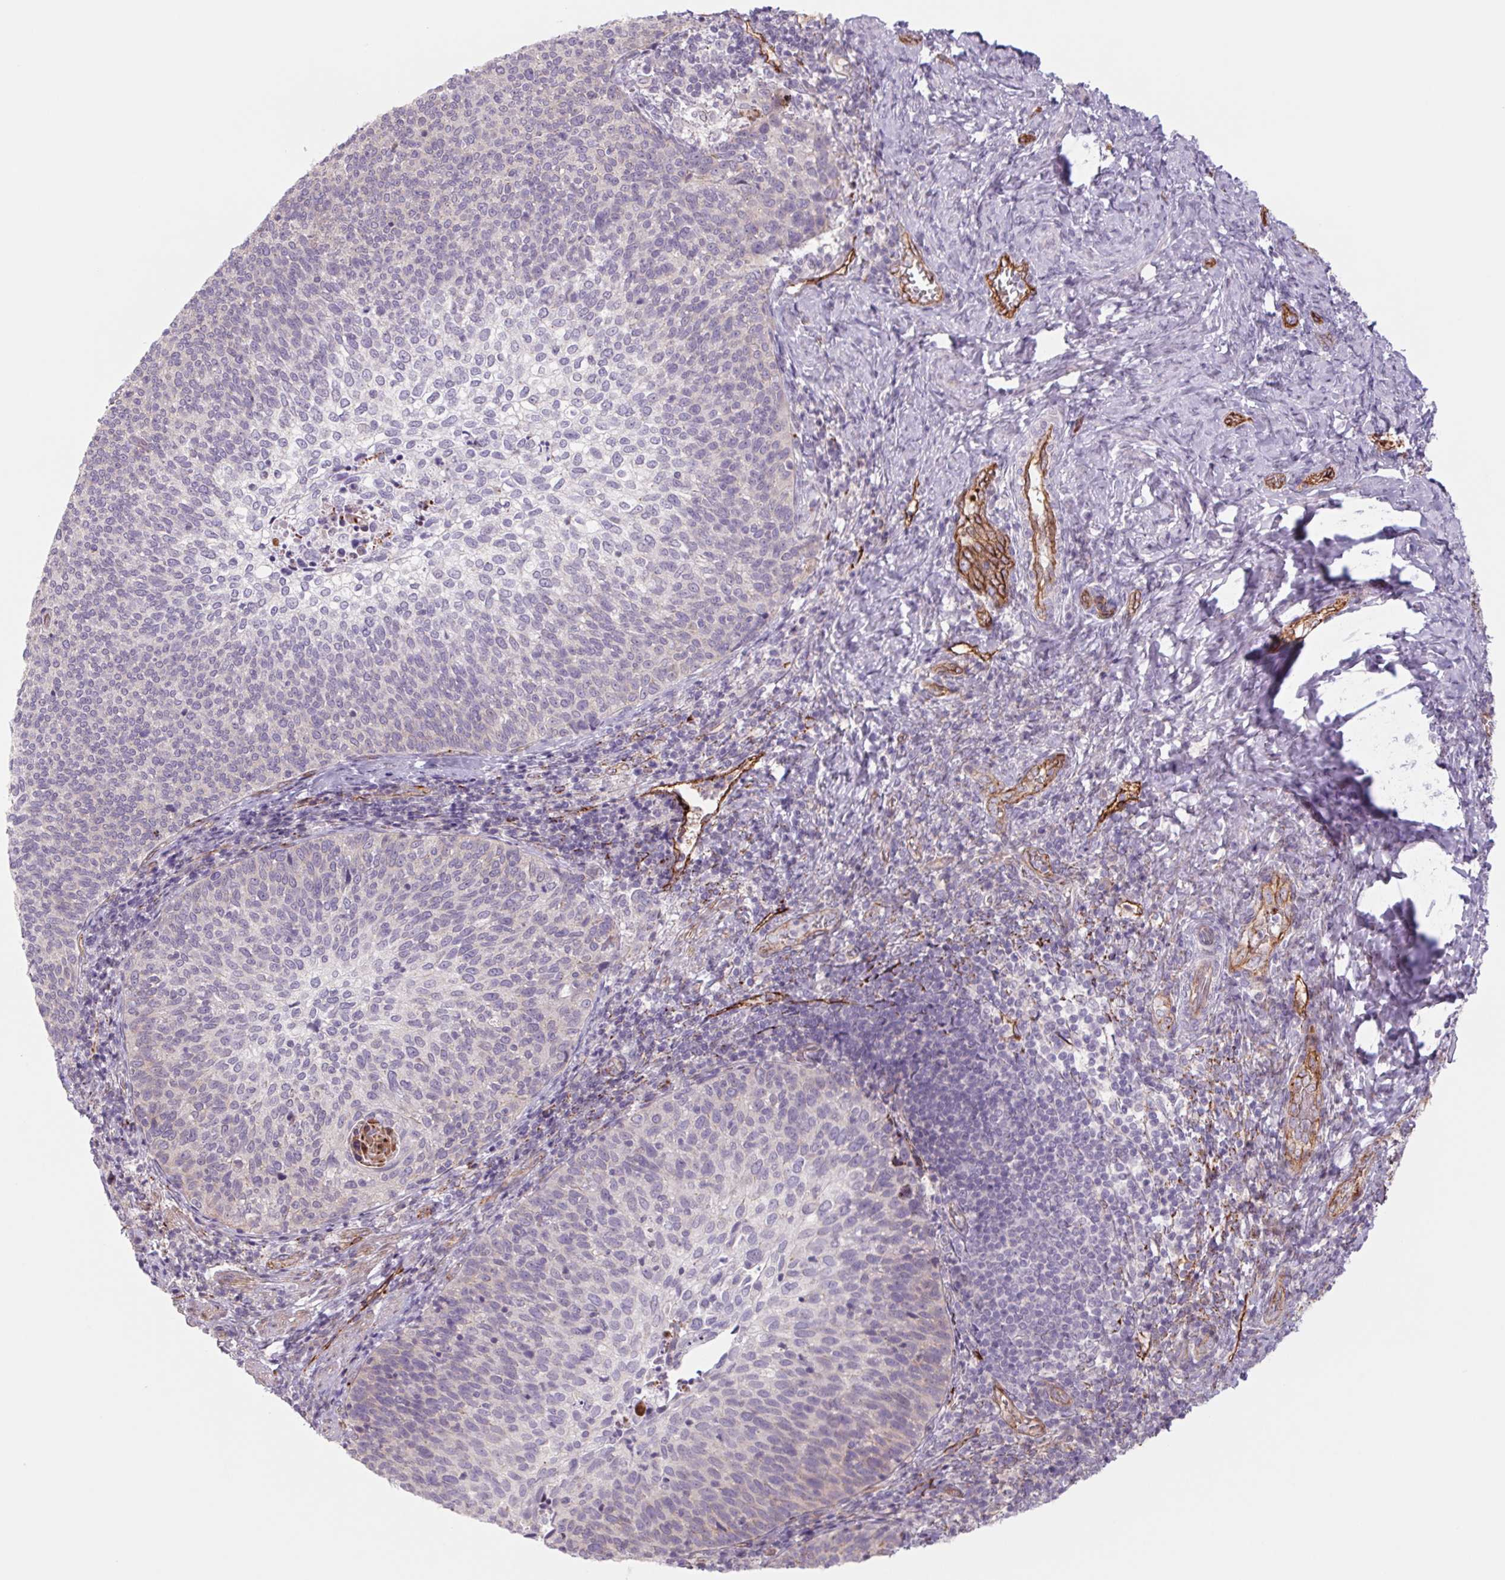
{"staining": {"intensity": "negative", "quantity": "none", "location": "none"}, "tissue": "cervical cancer", "cell_type": "Tumor cells", "image_type": "cancer", "snomed": [{"axis": "morphology", "description": "Squamous cell carcinoma, NOS"}, {"axis": "topography", "description": "Cervix"}], "caption": "There is no significant expression in tumor cells of cervical cancer. (IHC, brightfield microscopy, high magnification).", "gene": "MS4A13", "patient": {"sex": "female", "age": 61}}